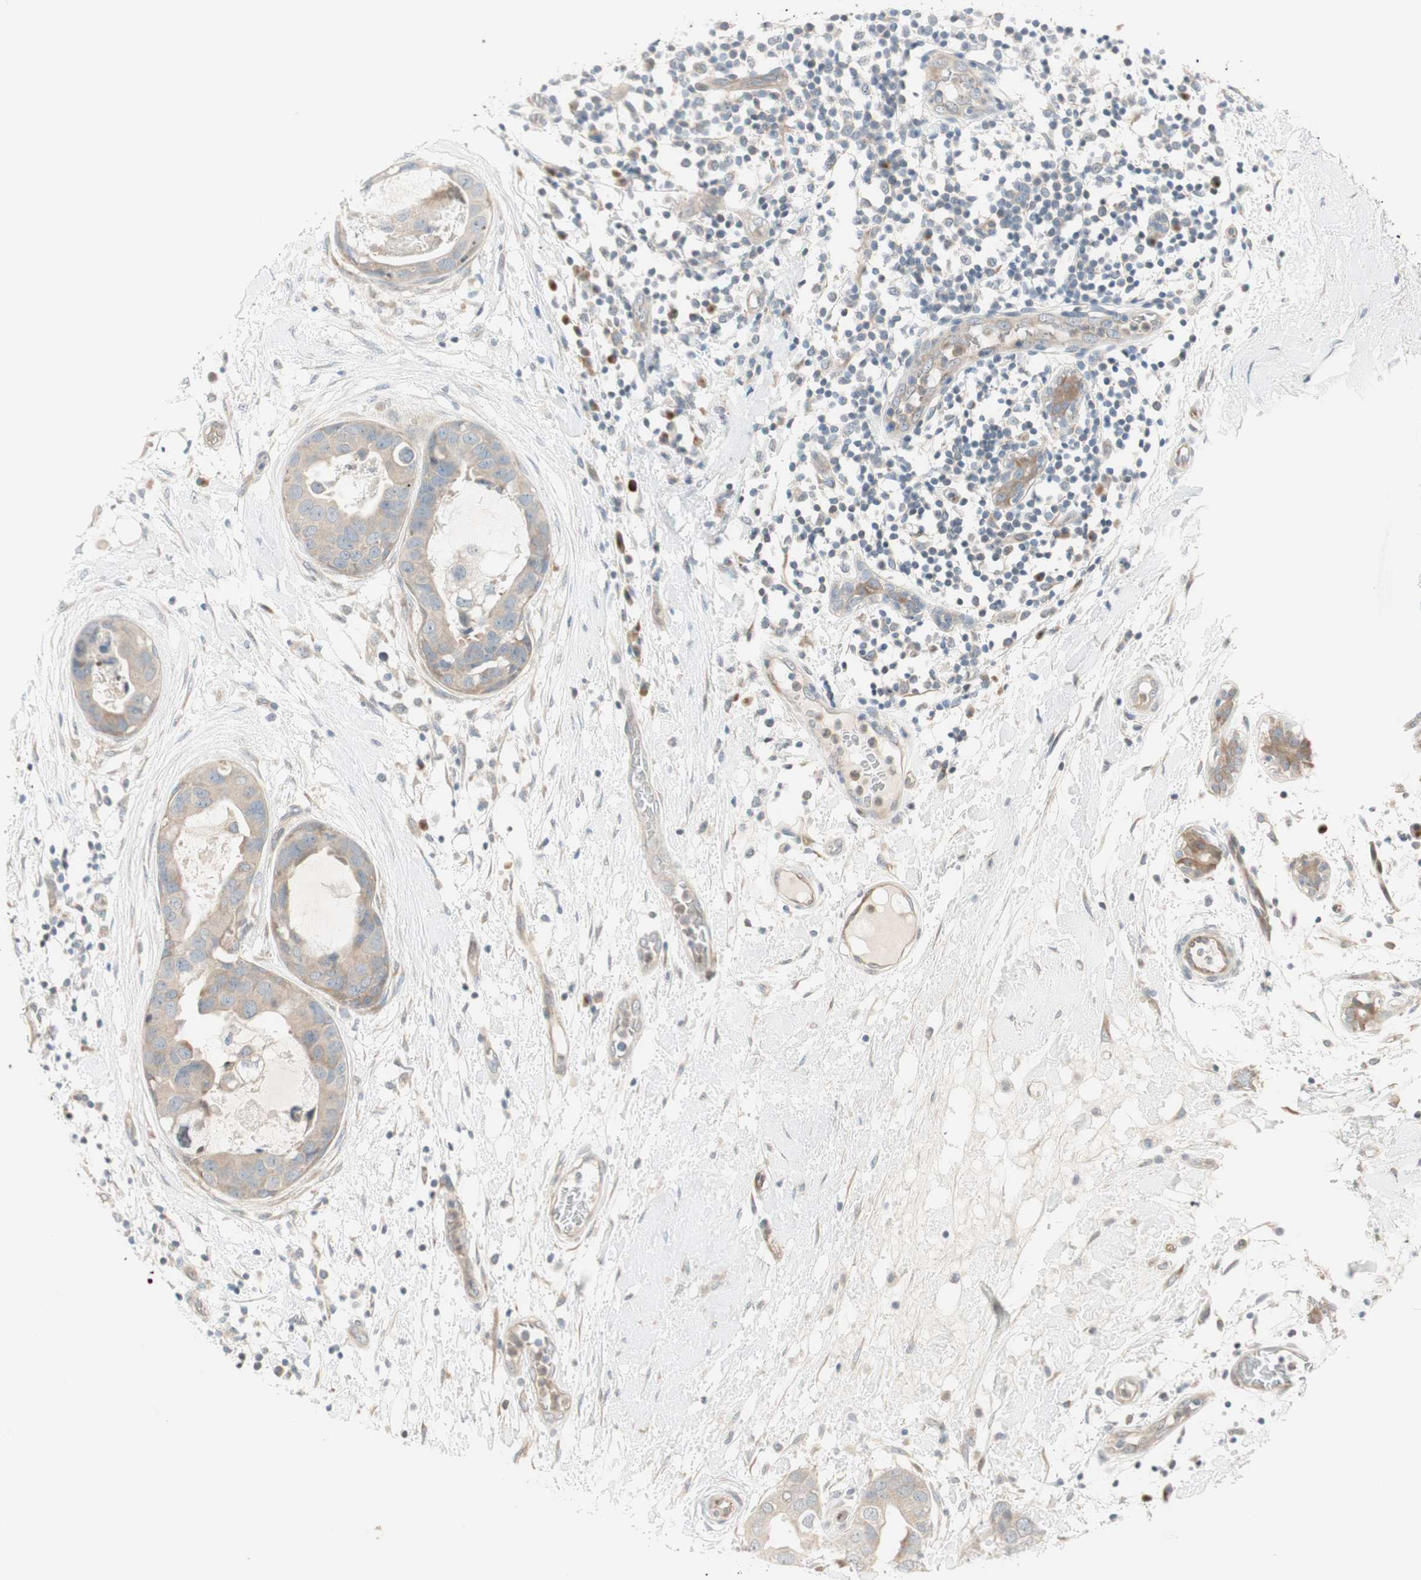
{"staining": {"intensity": "weak", "quantity": ">75%", "location": "cytoplasmic/membranous"}, "tissue": "breast cancer", "cell_type": "Tumor cells", "image_type": "cancer", "snomed": [{"axis": "morphology", "description": "Duct carcinoma"}, {"axis": "topography", "description": "Breast"}], "caption": "Protein expression analysis of human breast cancer reveals weak cytoplasmic/membranous positivity in about >75% of tumor cells.", "gene": "CGRRF1", "patient": {"sex": "female", "age": 40}}